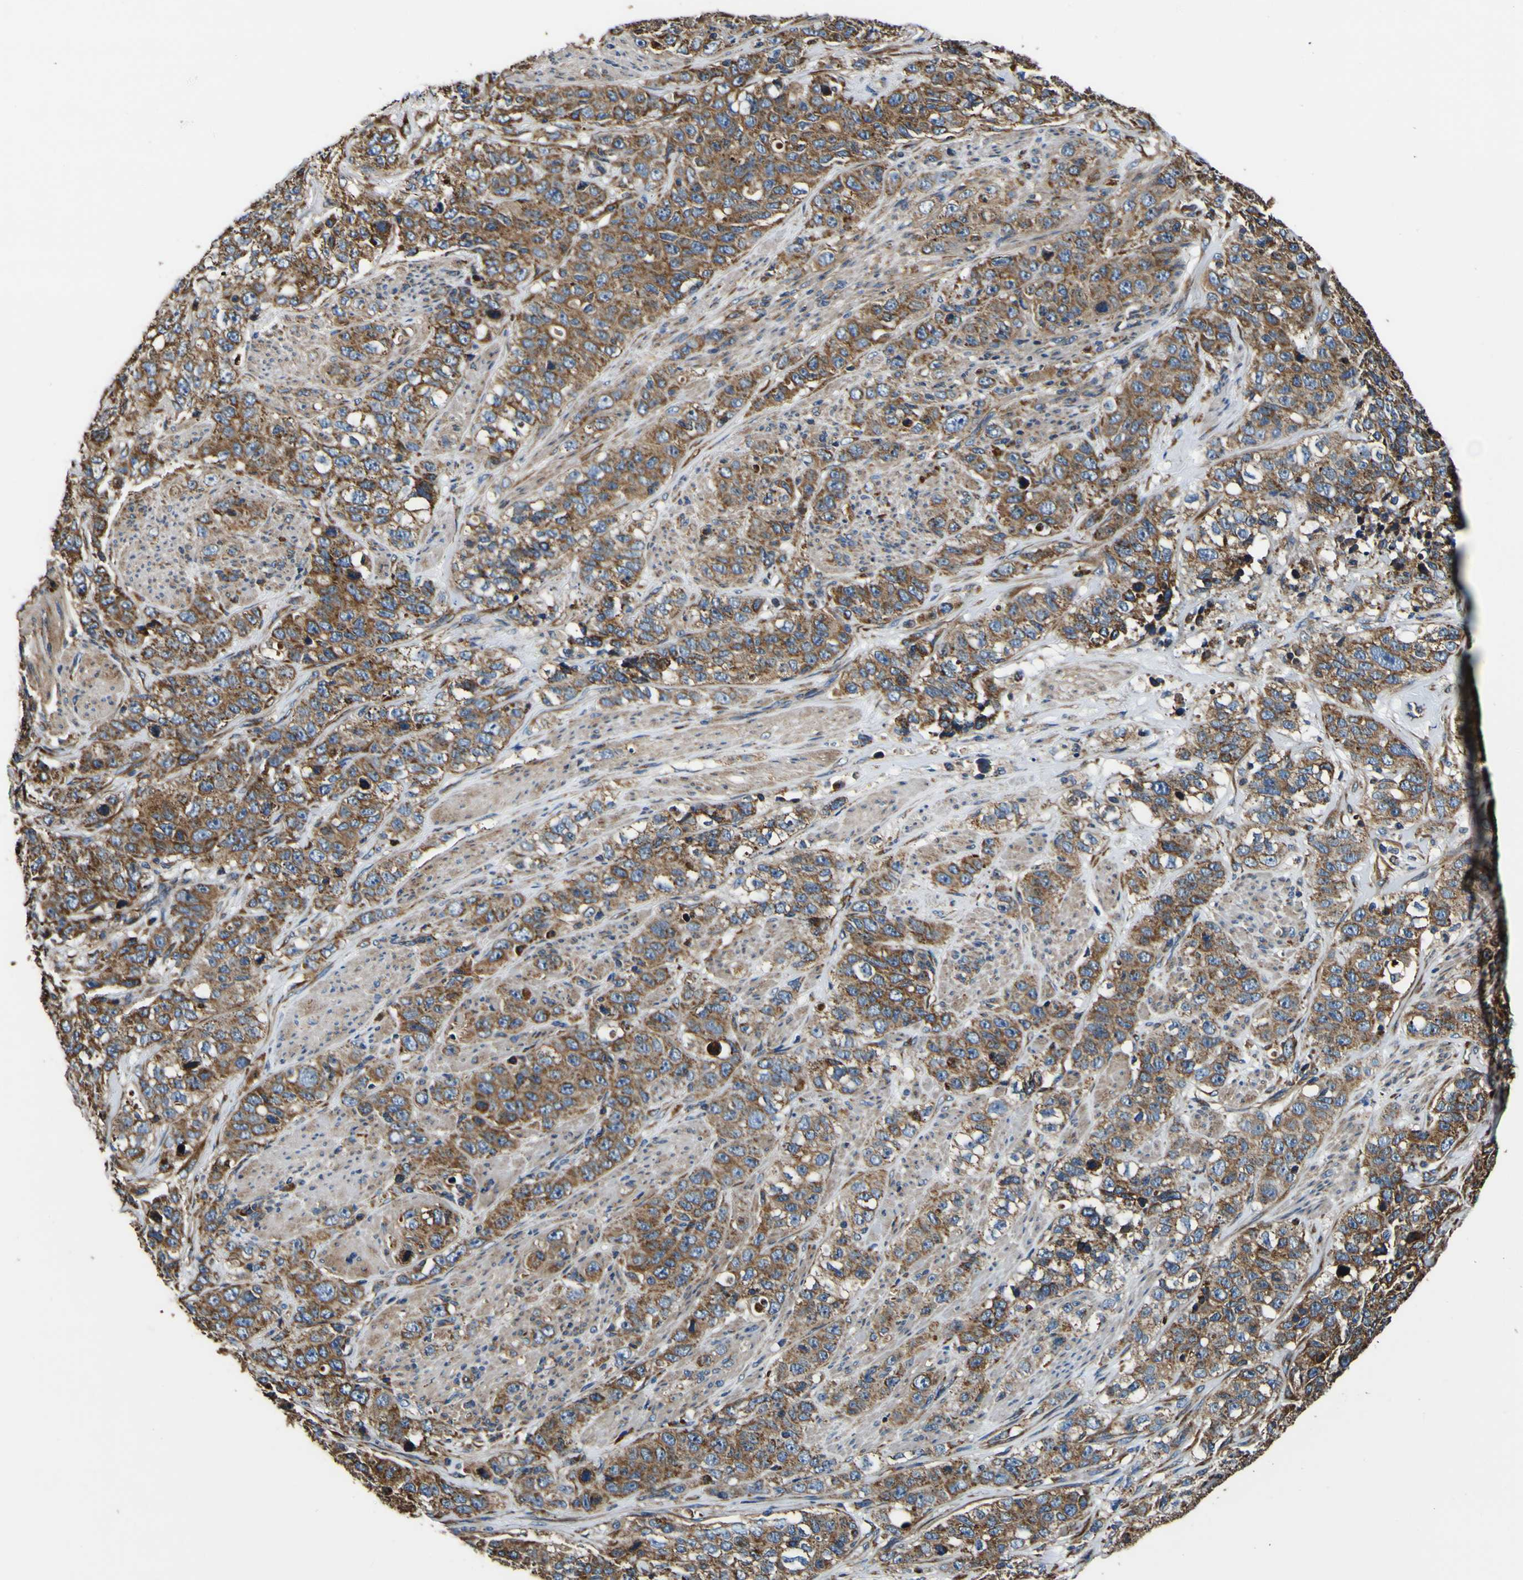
{"staining": {"intensity": "moderate", "quantity": ">75%", "location": "cytoplasmic/membranous"}, "tissue": "stomach cancer", "cell_type": "Tumor cells", "image_type": "cancer", "snomed": [{"axis": "morphology", "description": "Adenocarcinoma, NOS"}, {"axis": "topography", "description": "Stomach"}], "caption": "A brown stain labels moderate cytoplasmic/membranous staining of a protein in stomach adenocarcinoma tumor cells. Nuclei are stained in blue.", "gene": "INPP5A", "patient": {"sex": "male", "age": 48}}